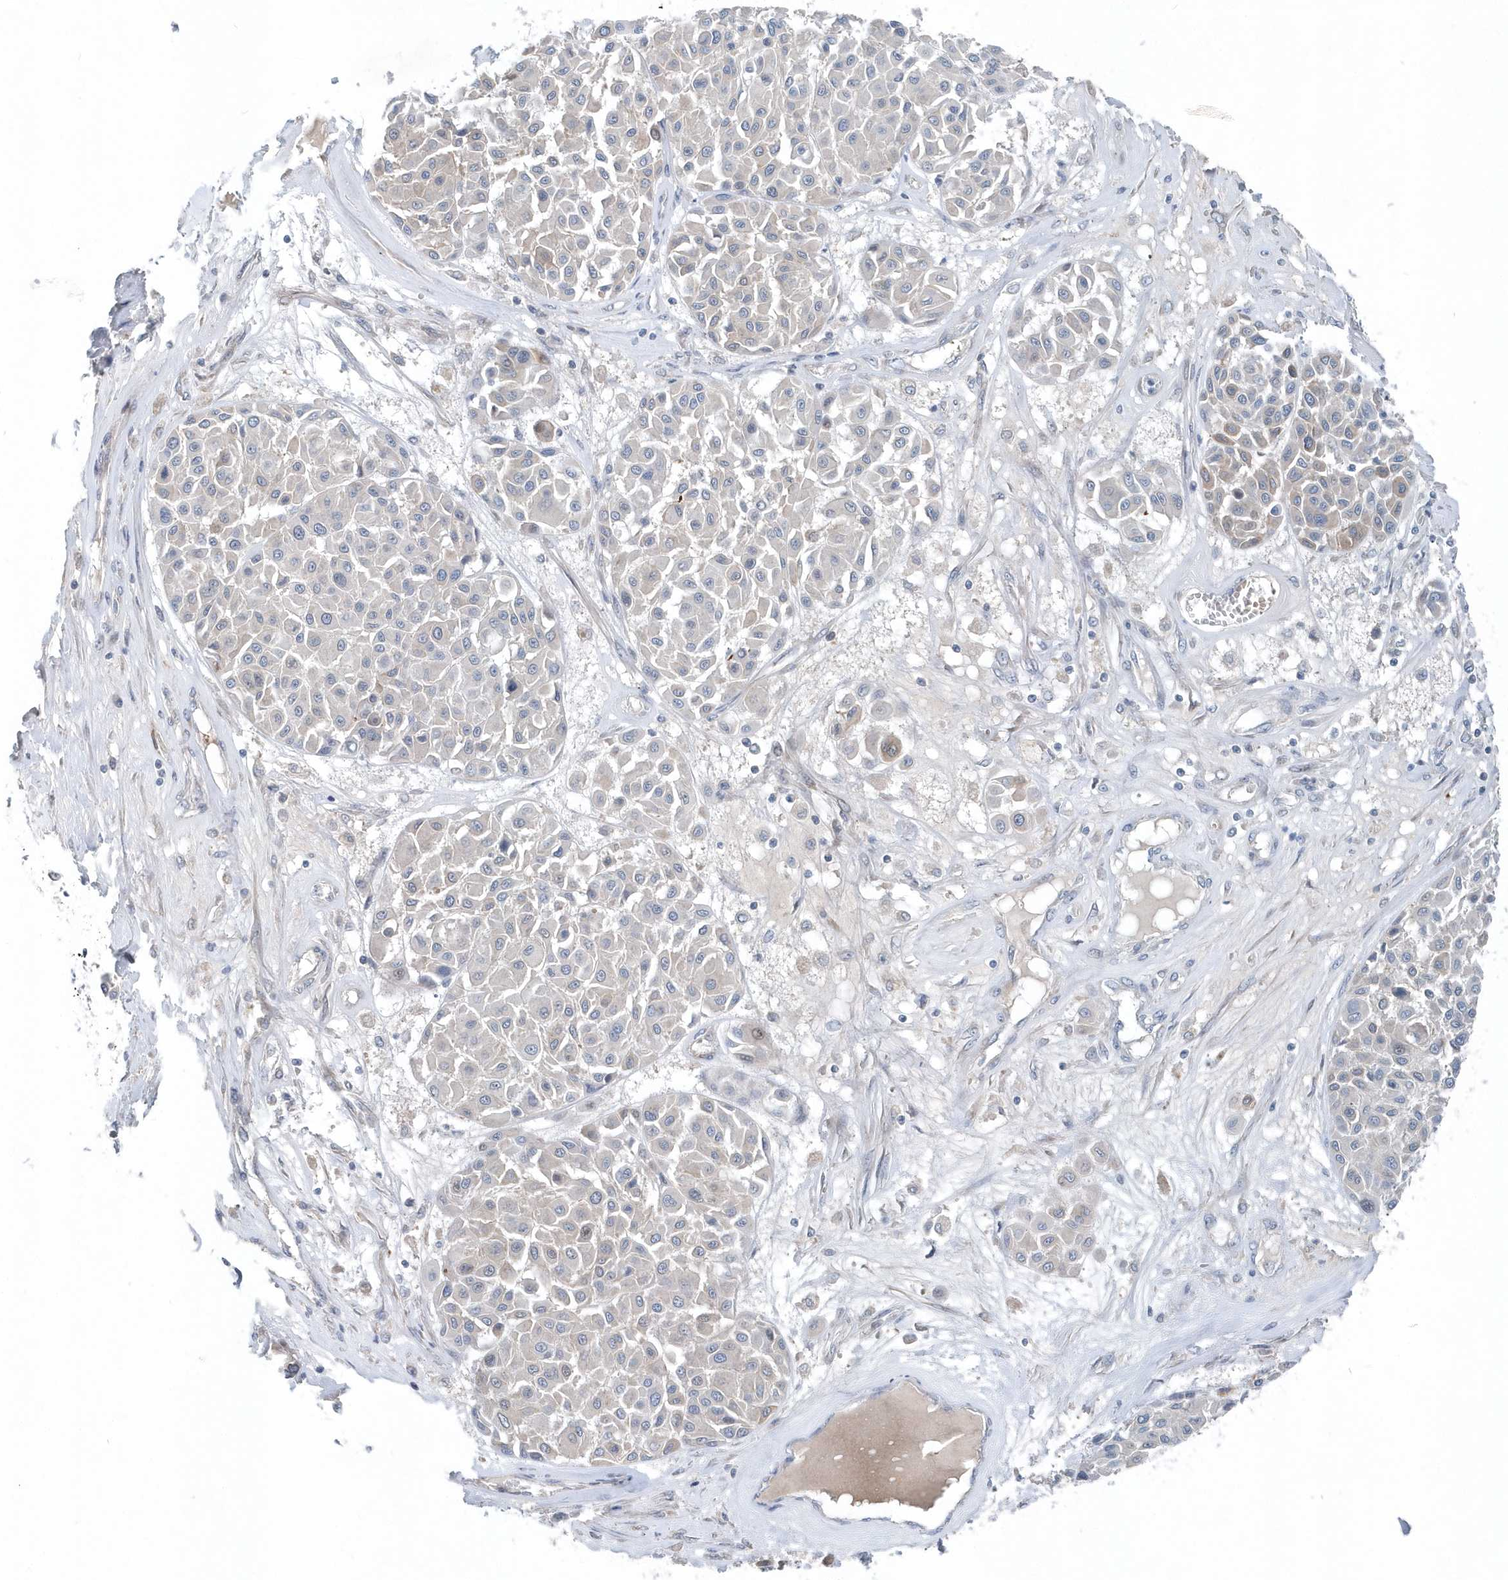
{"staining": {"intensity": "weak", "quantity": "<25%", "location": "cytoplasmic/membranous"}, "tissue": "melanoma", "cell_type": "Tumor cells", "image_type": "cancer", "snomed": [{"axis": "morphology", "description": "Malignant melanoma, Metastatic site"}, {"axis": "topography", "description": "Soft tissue"}], "caption": "Immunohistochemical staining of human melanoma shows no significant staining in tumor cells.", "gene": "MCC", "patient": {"sex": "male", "age": 41}}